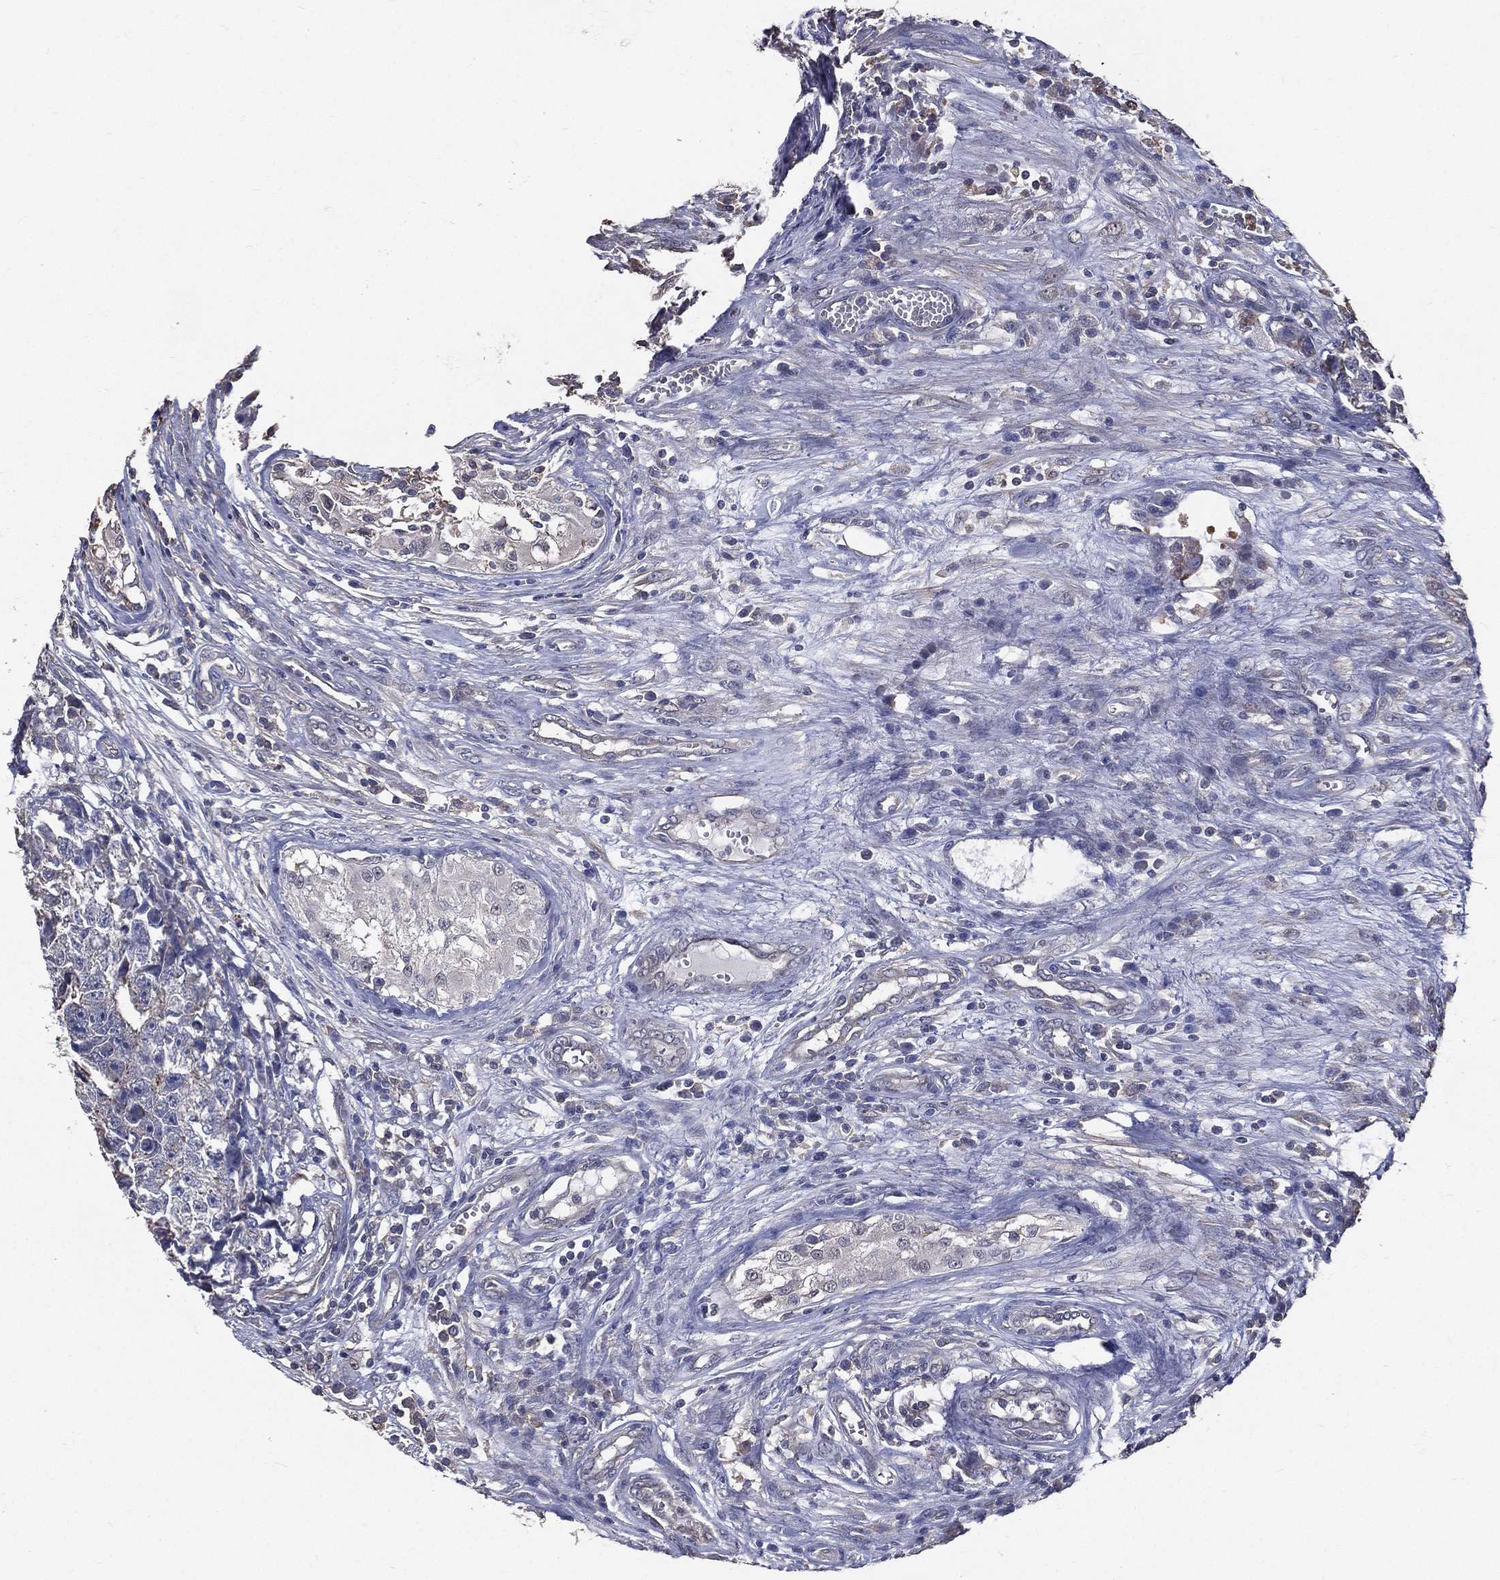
{"staining": {"intensity": "negative", "quantity": "none", "location": "none"}, "tissue": "testis cancer", "cell_type": "Tumor cells", "image_type": "cancer", "snomed": [{"axis": "morphology", "description": "Seminoma, NOS"}, {"axis": "morphology", "description": "Carcinoma, Embryonal, NOS"}, {"axis": "topography", "description": "Testis"}], "caption": "DAB immunohistochemical staining of testis cancer (seminoma) demonstrates no significant expression in tumor cells.", "gene": "SERPINB2", "patient": {"sex": "male", "age": 22}}